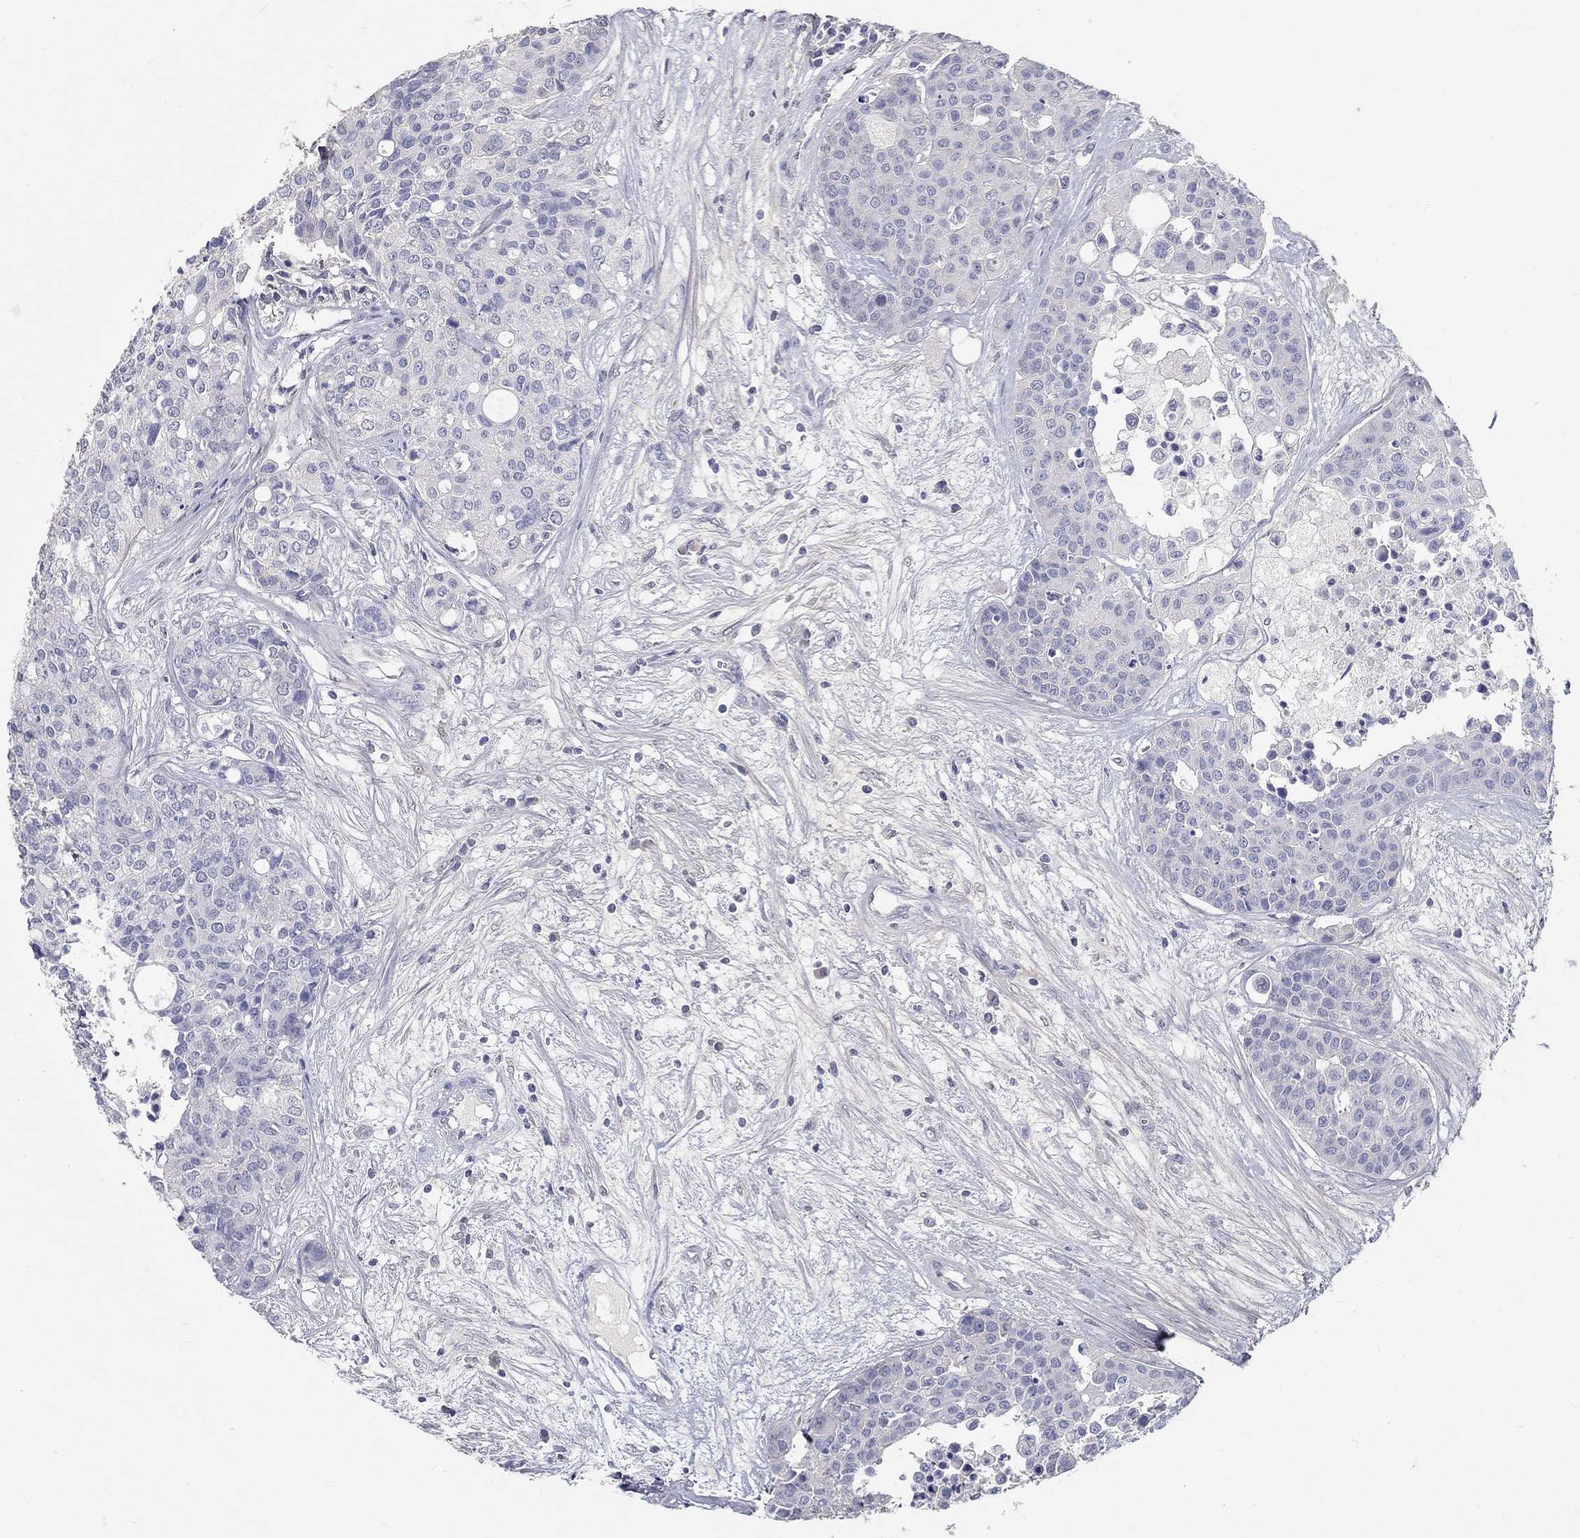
{"staining": {"intensity": "negative", "quantity": "none", "location": "none"}, "tissue": "carcinoid", "cell_type": "Tumor cells", "image_type": "cancer", "snomed": [{"axis": "morphology", "description": "Carcinoid, malignant, NOS"}, {"axis": "topography", "description": "Colon"}], "caption": "The immunohistochemistry (IHC) photomicrograph has no significant positivity in tumor cells of carcinoid tissue.", "gene": "FGF2", "patient": {"sex": "male", "age": 81}}